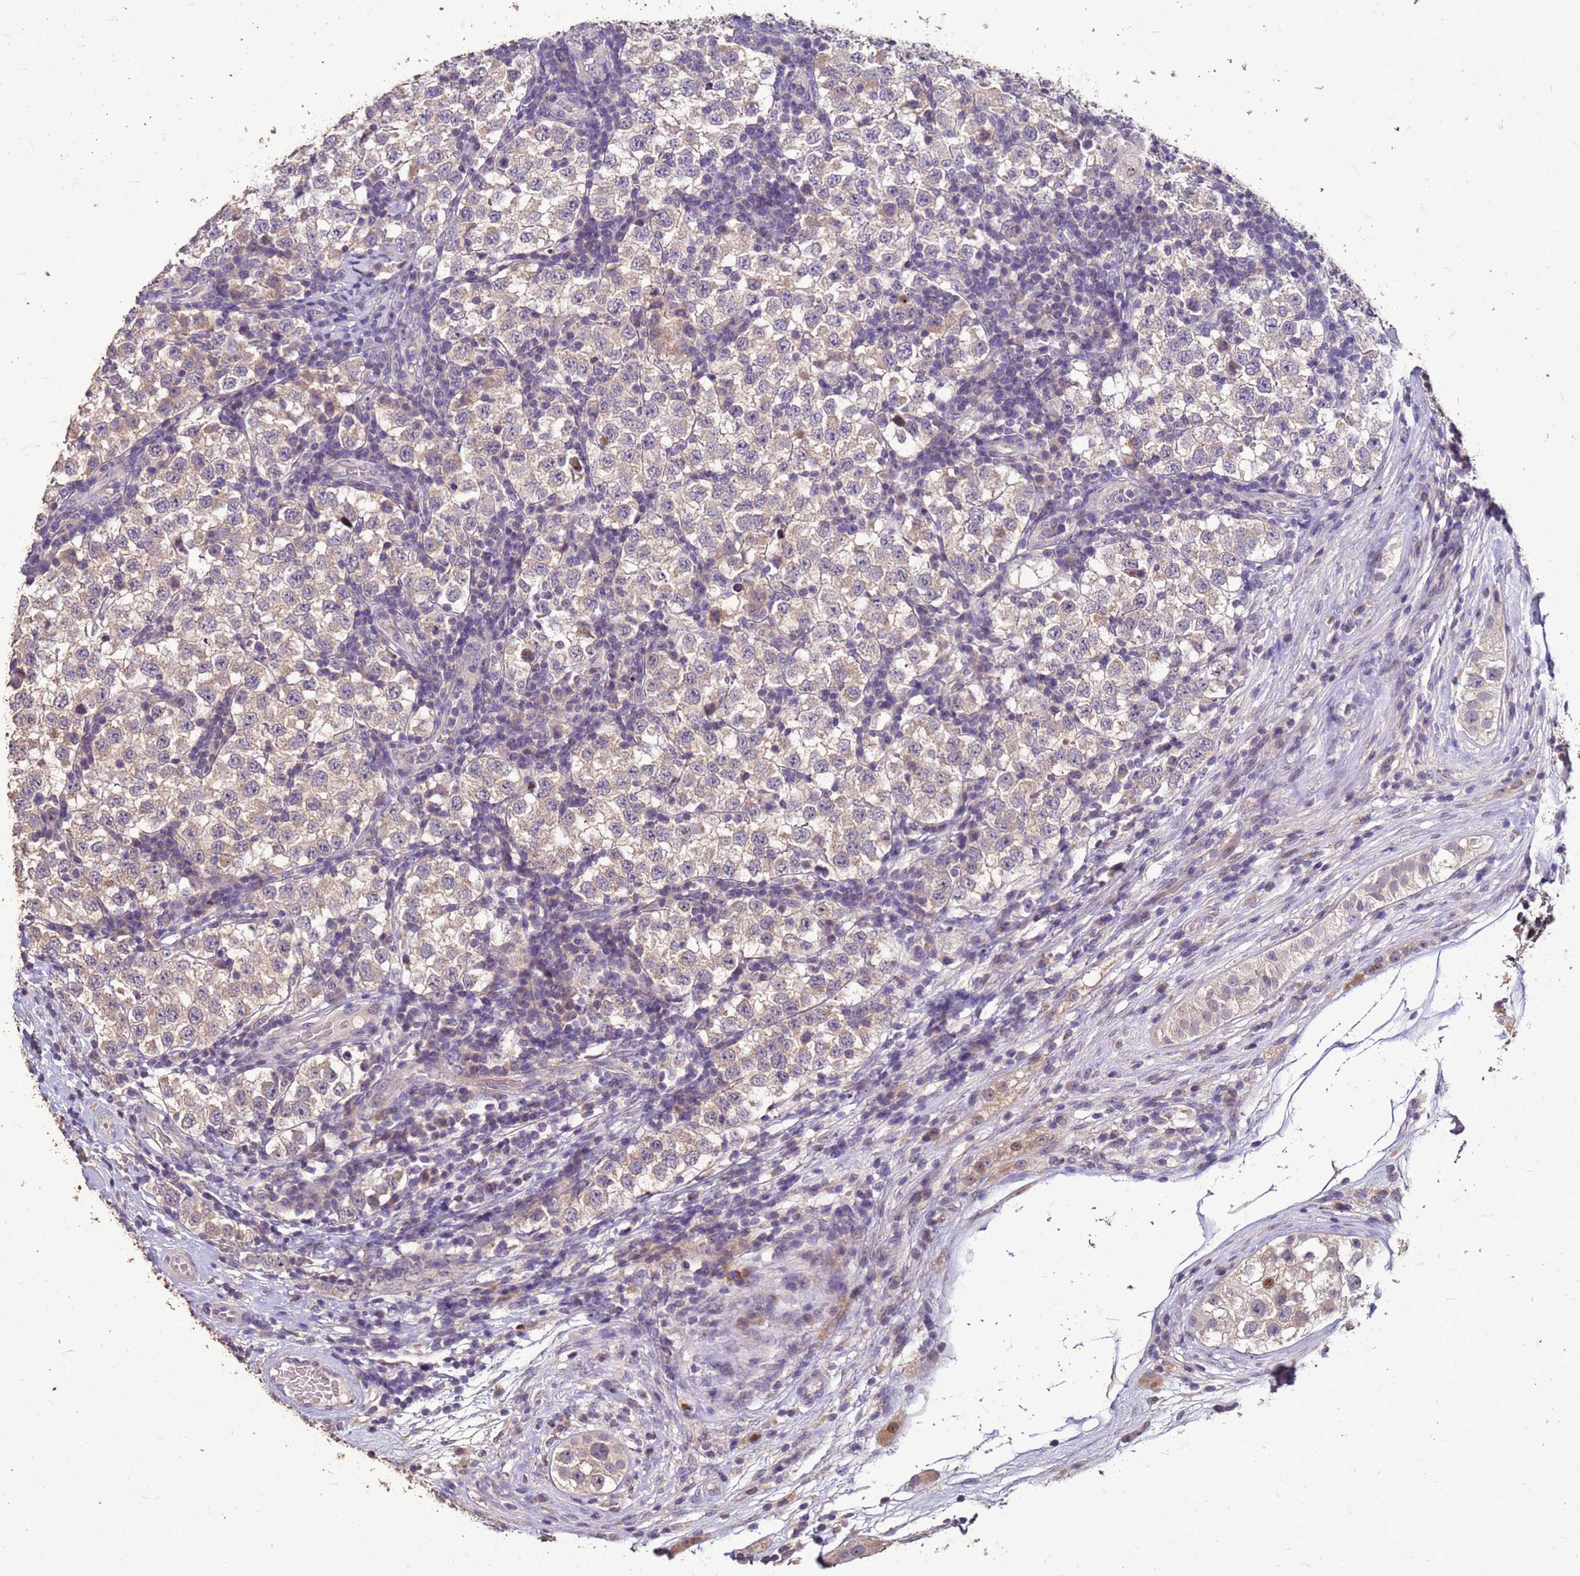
{"staining": {"intensity": "weak", "quantity": "25%-75%", "location": "cytoplasmic/membranous"}, "tissue": "testis cancer", "cell_type": "Tumor cells", "image_type": "cancer", "snomed": [{"axis": "morphology", "description": "Seminoma, NOS"}, {"axis": "topography", "description": "Testis"}], "caption": "DAB immunohistochemical staining of seminoma (testis) shows weak cytoplasmic/membranous protein positivity in about 25%-75% of tumor cells.", "gene": "FAM184B", "patient": {"sex": "male", "age": 34}}